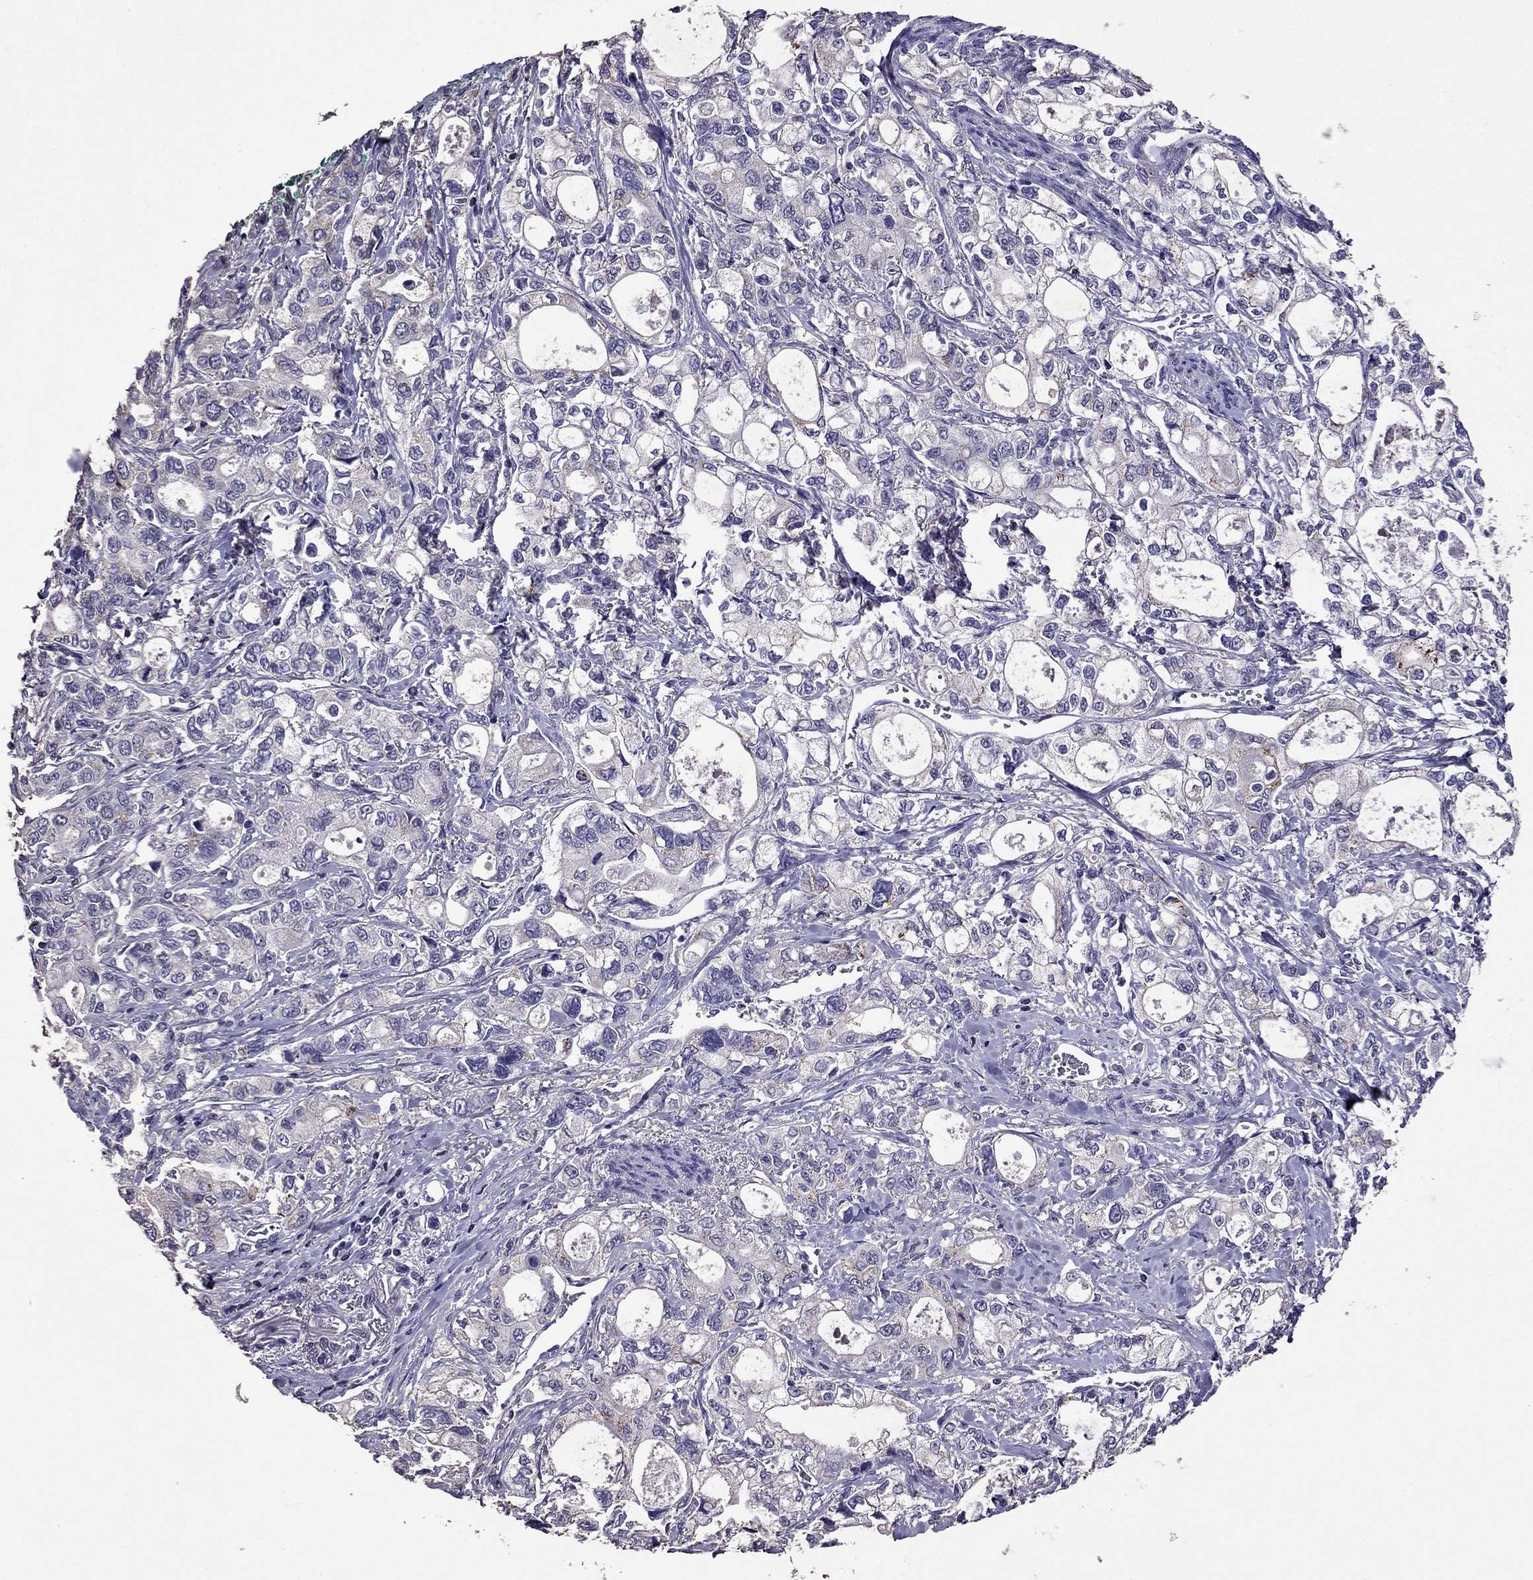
{"staining": {"intensity": "negative", "quantity": "none", "location": "none"}, "tissue": "stomach cancer", "cell_type": "Tumor cells", "image_type": "cancer", "snomed": [{"axis": "morphology", "description": "Adenocarcinoma, NOS"}, {"axis": "topography", "description": "Stomach"}], "caption": "Stomach cancer was stained to show a protein in brown. There is no significant positivity in tumor cells.", "gene": "NKX3-1", "patient": {"sex": "male", "age": 63}}